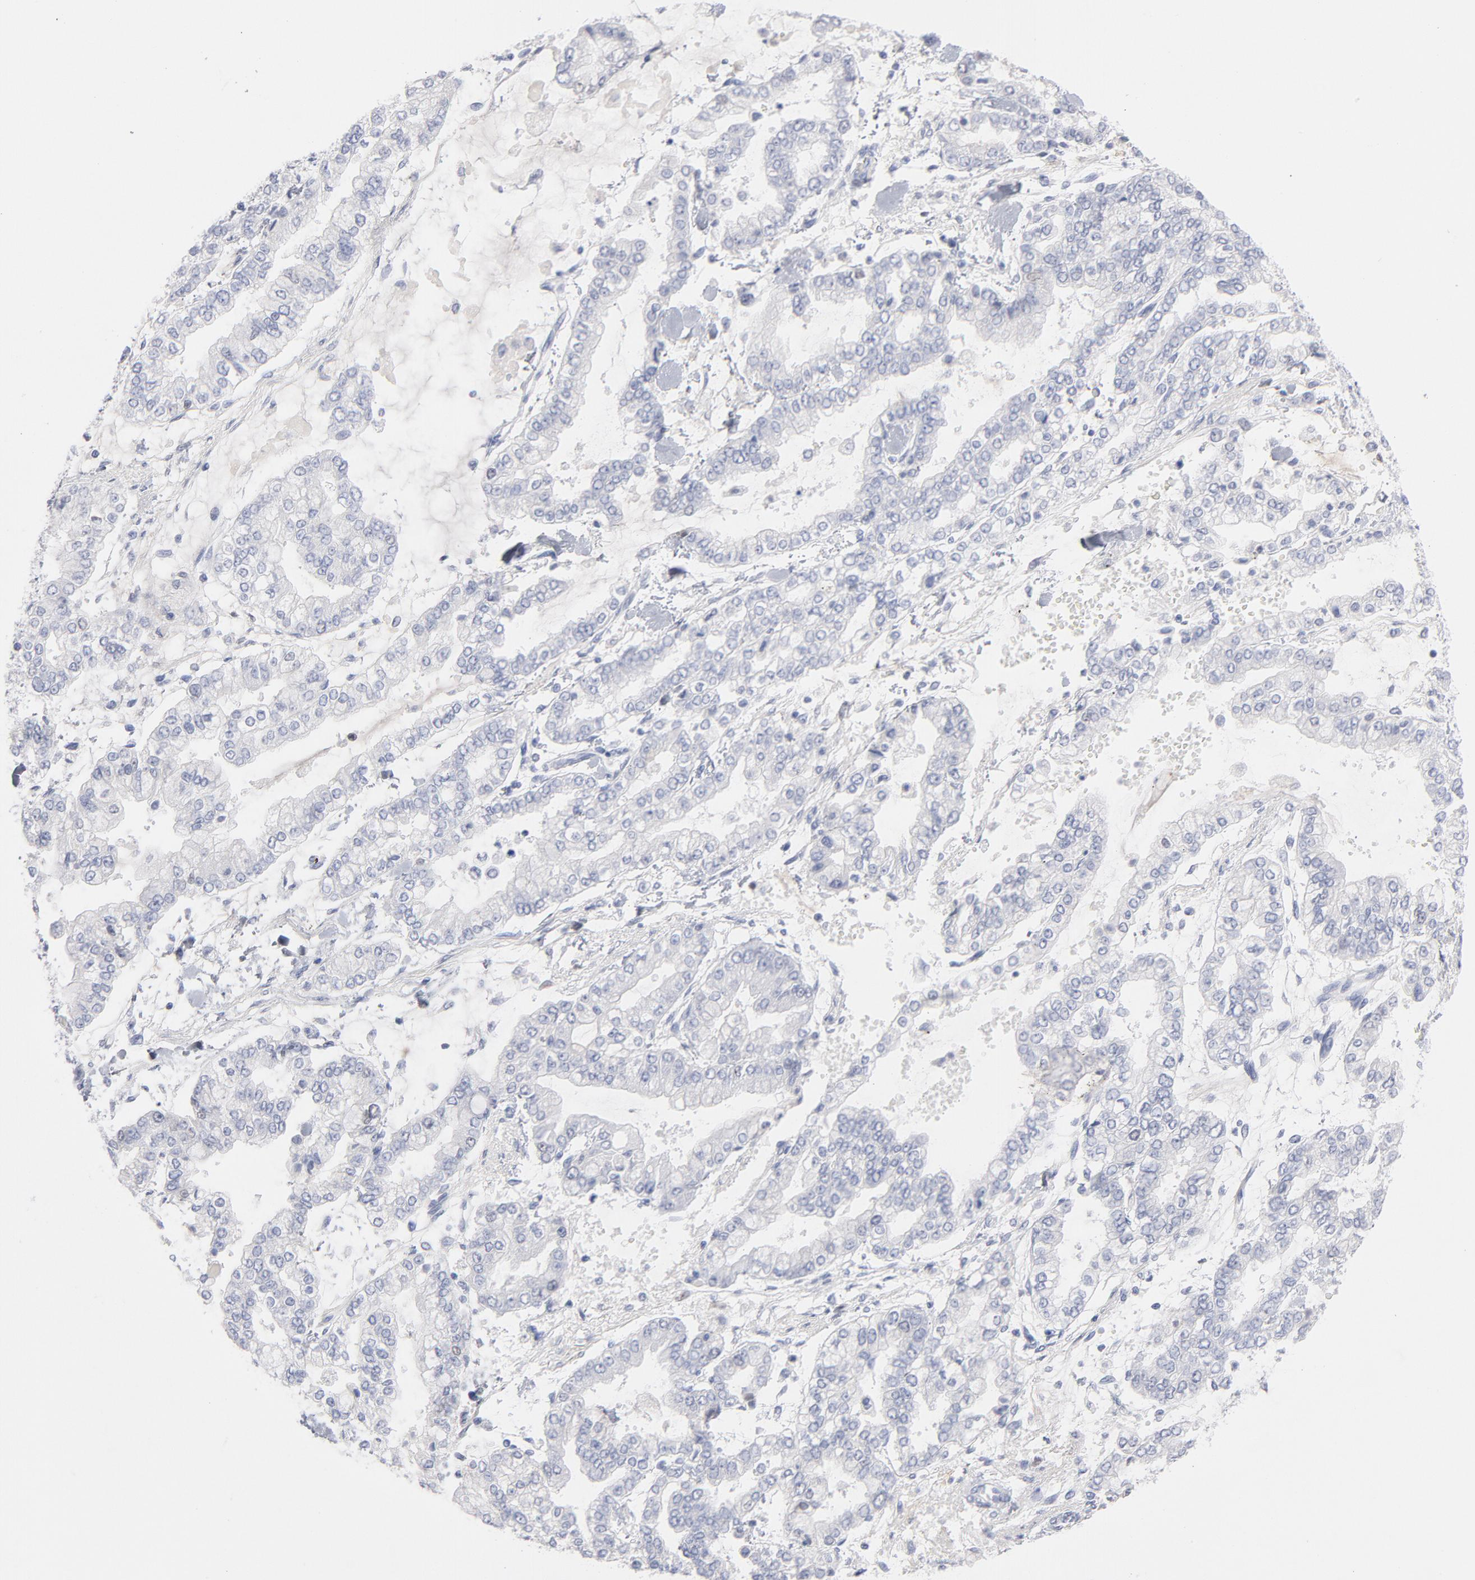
{"staining": {"intensity": "negative", "quantity": "none", "location": "none"}, "tissue": "stomach cancer", "cell_type": "Tumor cells", "image_type": "cancer", "snomed": [{"axis": "morphology", "description": "Normal tissue, NOS"}, {"axis": "morphology", "description": "Adenocarcinoma, NOS"}, {"axis": "topography", "description": "Stomach, upper"}, {"axis": "topography", "description": "Stomach"}], "caption": "A high-resolution image shows immunohistochemistry (IHC) staining of stomach cancer (adenocarcinoma), which shows no significant staining in tumor cells. Brightfield microscopy of IHC stained with DAB (3,3'-diaminobenzidine) (brown) and hematoxylin (blue), captured at high magnification.", "gene": "MCM7", "patient": {"sex": "male", "age": 76}}